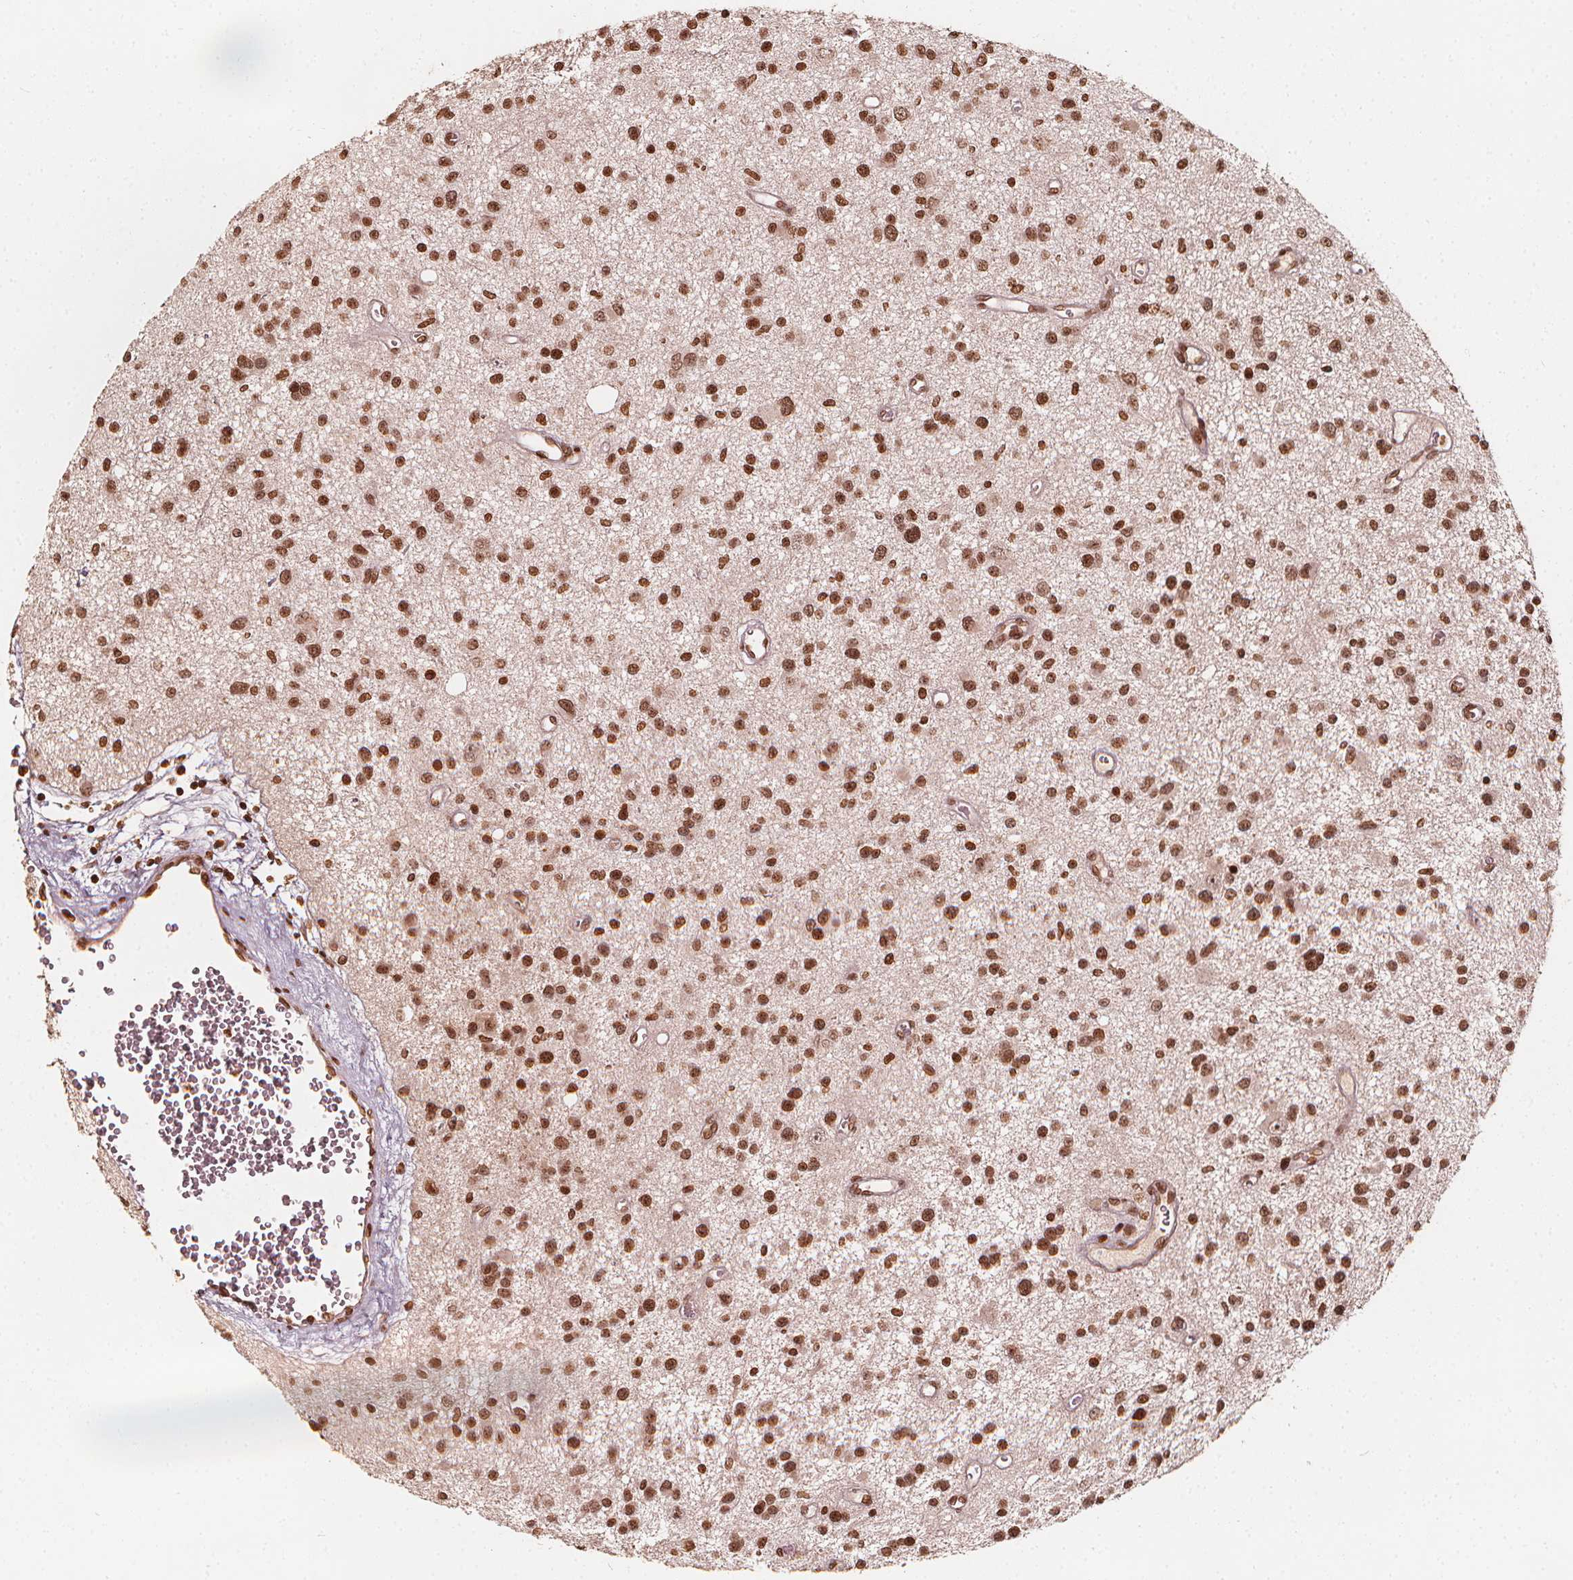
{"staining": {"intensity": "moderate", "quantity": ">75%", "location": "nuclear"}, "tissue": "glioma", "cell_type": "Tumor cells", "image_type": "cancer", "snomed": [{"axis": "morphology", "description": "Glioma, malignant, Low grade"}, {"axis": "topography", "description": "Brain"}], "caption": "Malignant low-grade glioma stained with DAB immunohistochemistry (IHC) shows medium levels of moderate nuclear expression in approximately >75% of tumor cells.", "gene": "H3C14", "patient": {"sex": "male", "age": 43}}